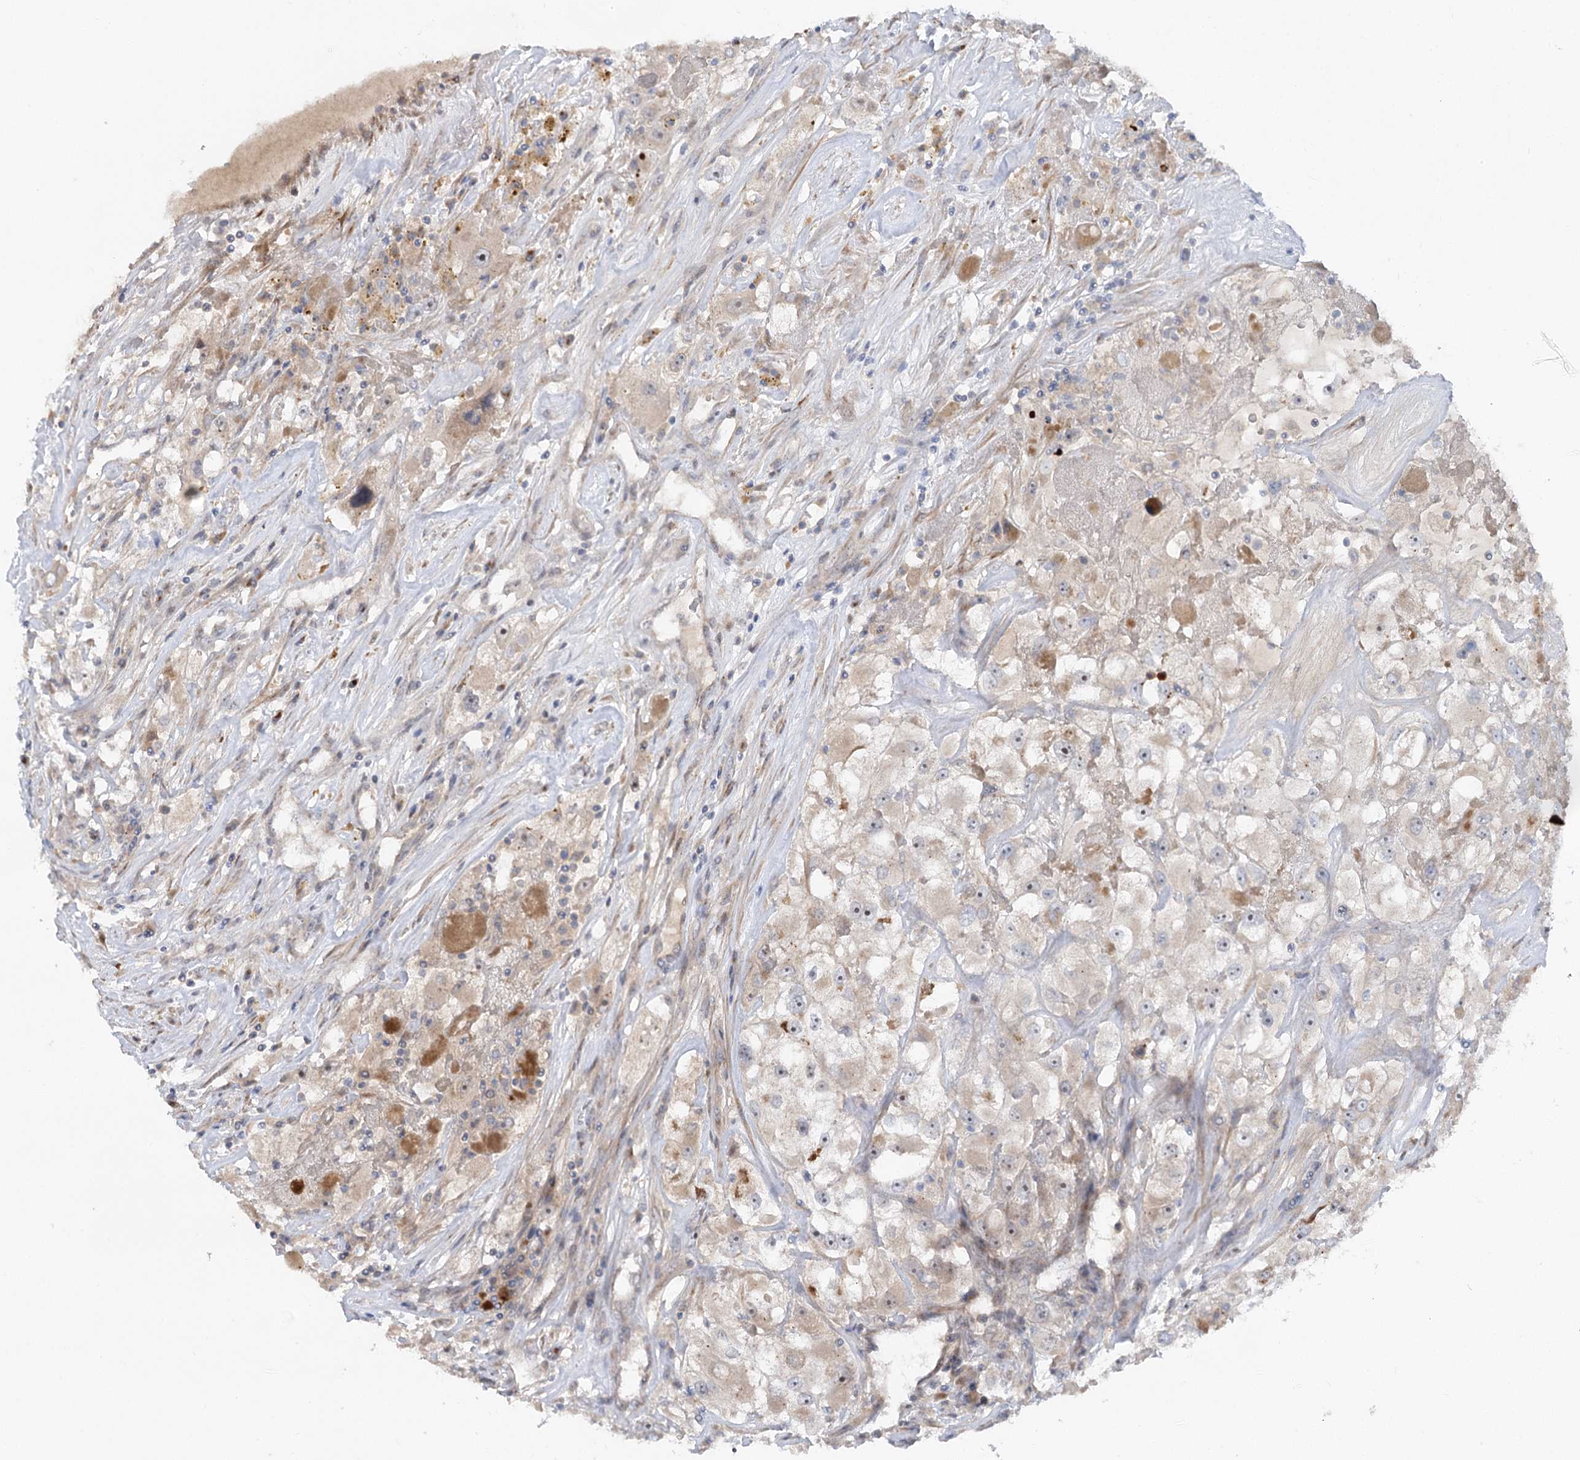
{"staining": {"intensity": "weak", "quantity": "<25%", "location": "cytoplasmic/membranous"}, "tissue": "renal cancer", "cell_type": "Tumor cells", "image_type": "cancer", "snomed": [{"axis": "morphology", "description": "Adenocarcinoma, NOS"}, {"axis": "topography", "description": "Kidney"}], "caption": "Micrograph shows no protein positivity in tumor cells of renal cancer tissue.", "gene": "FGF19", "patient": {"sex": "female", "age": 52}}